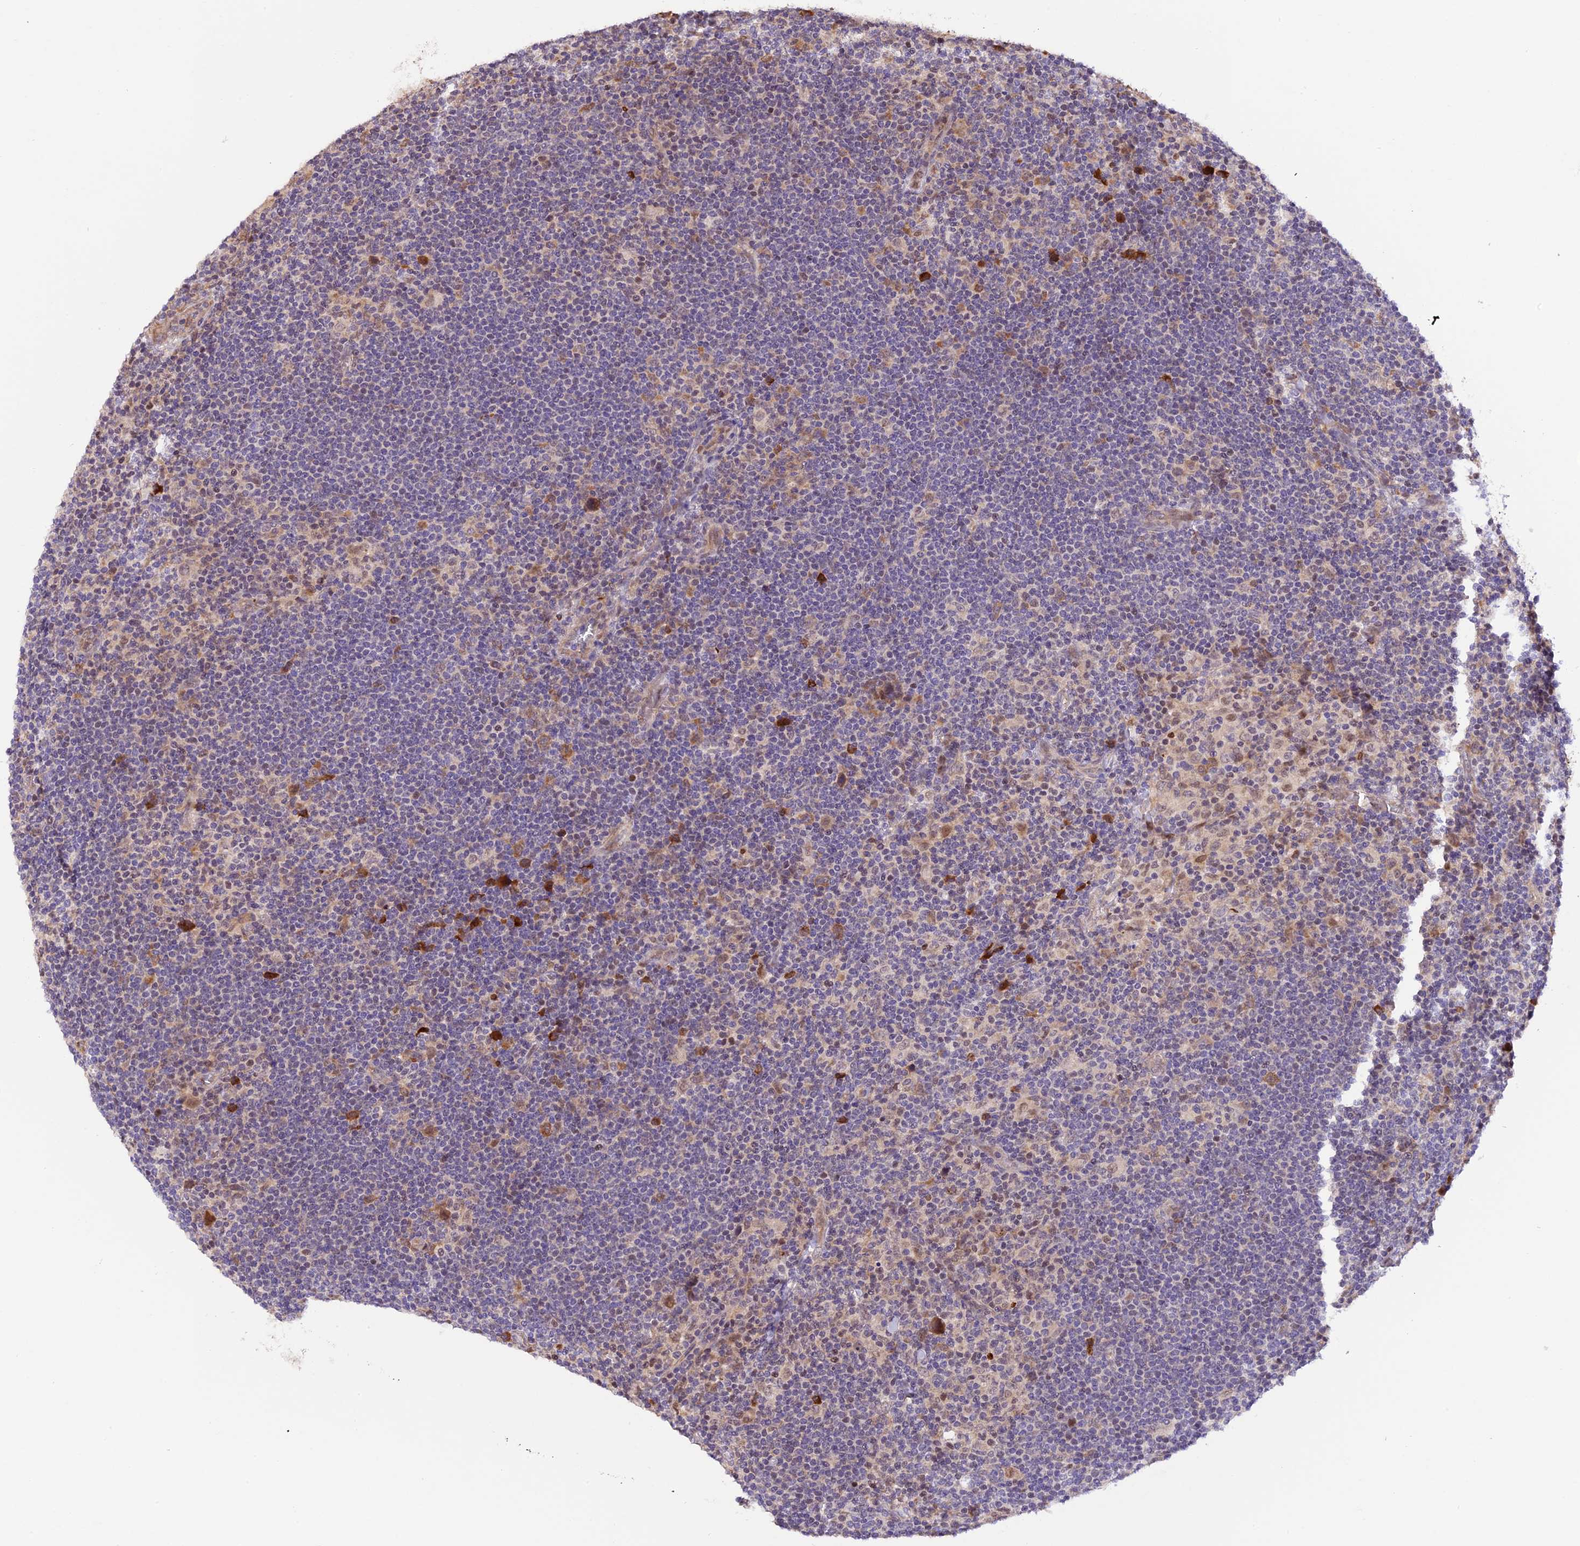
{"staining": {"intensity": "moderate", "quantity": "<25%", "location": "cytoplasmic/membranous,nuclear"}, "tissue": "lymphoma", "cell_type": "Tumor cells", "image_type": "cancer", "snomed": [{"axis": "morphology", "description": "Hodgkin's disease, NOS"}, {"axis": "topography", "description": "Lymph node"}], "caption": "Moderate cytoplasmic/membranous and nuclear protein expression is appreciated in approximately <25% of tumor cells in Hodgkin's disease.", "gene": "HERPUD1", "patient": {"sex": "female", "age": 57}}